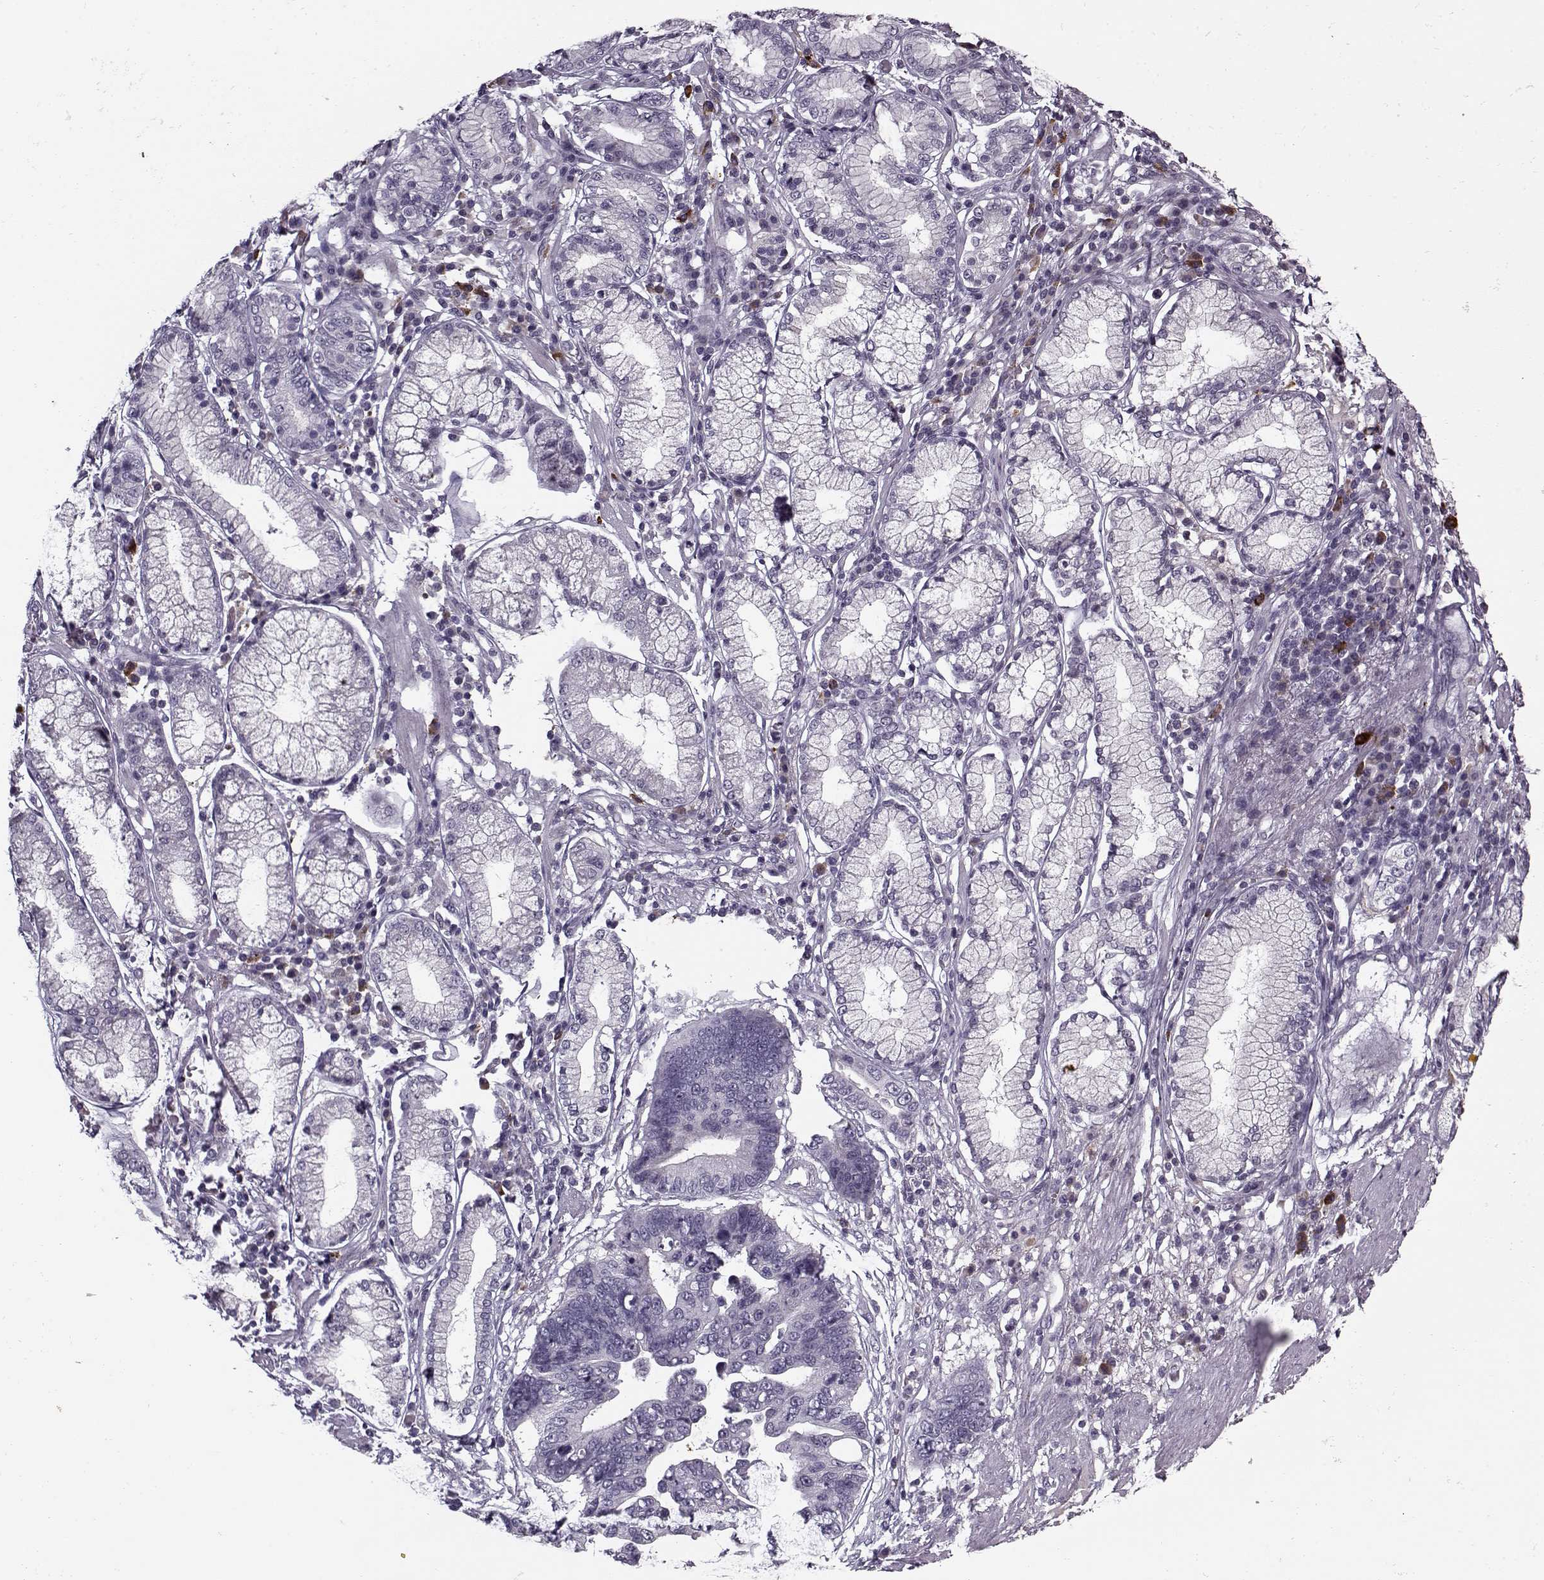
{"staining": {"intensity": "negative", "quantity": "none", "location": "none"}, "tissue": "stomach cancer", "cell_type": "Tumor cells", "image_type": "cancer", "snomed": [{"axis": "morphology", "description": "Adenocarcinoma, NOS"}, {"axis": "topography", "description": "Stomach"}], "caption": "High magnification brightfield microscopy of adenocarcinoma (stomach) stained with DAB (3,3'-diaminobenzidine) (brown) and counterstained with hematoxylin (blue): tumor cells show no significant positivity.", "gene": "KRT9", "patient": {"sex": "male", "age": 84}}